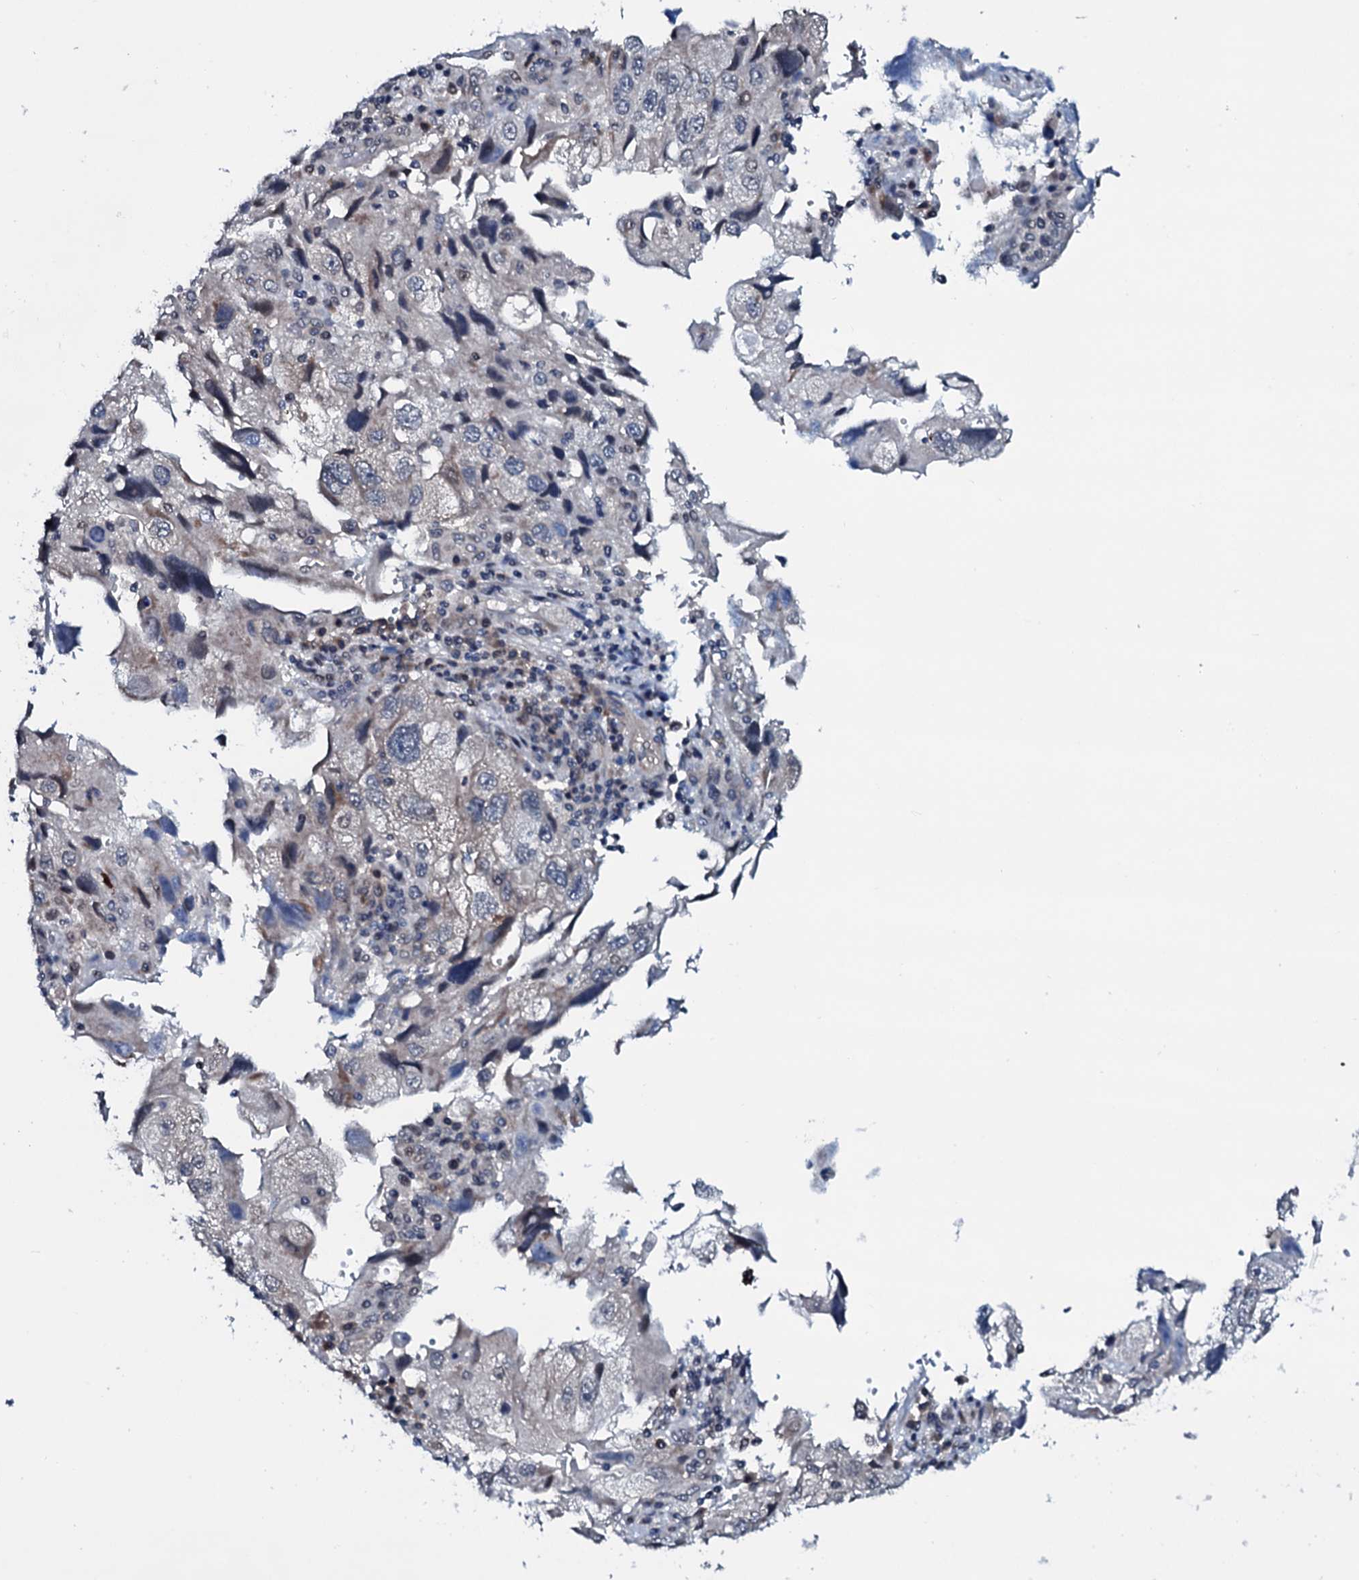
{"staining": {"intensity": "negative", "quantity": "none", "location": "none"}, "tissue": "endometrial cancer", "cell_type": "Tumor cells", "image_type": "cancer", "snomed": [{"axis": "morphology", "description": "Adenocarcinoma, NOS"}, {"axis": "topography", "description": "Endometrium"}], "caption": "DAB immunohistochemical staining of human endometrial cancer (adenocarcinoma) displays no significant positivity in tumor cells.", "gene": "OGFOD2", "patient": {"sex": "female", "age": 49}}